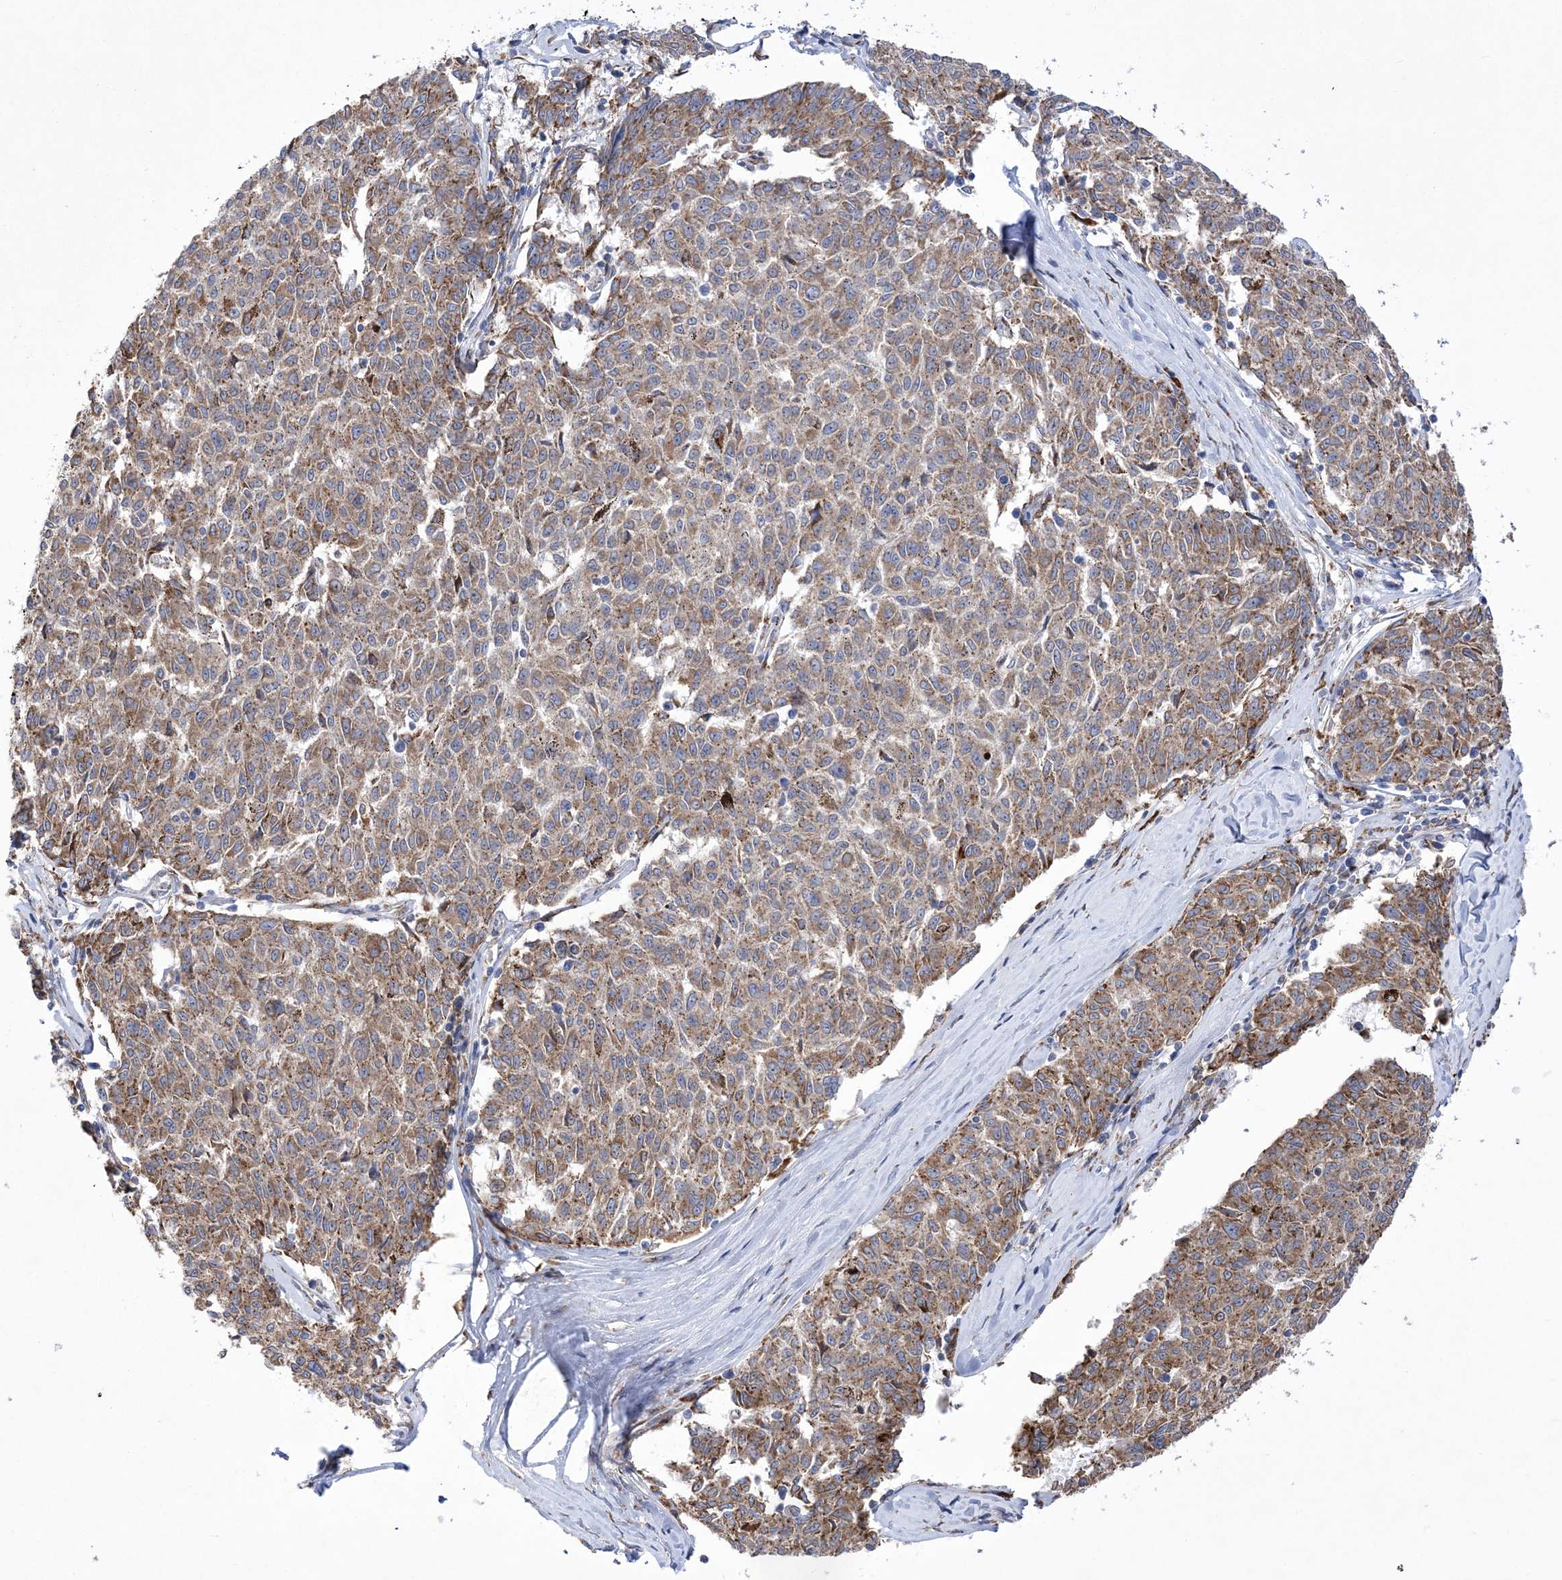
{"staining": {"intensity": "moderate", "quantity": ">75%", "location": "cytoplasmic/membranous"}, "tissue": "melanoma", "cell_type": "Tumor cells", "image_type": "cancer", "snomed": [{"axis": "morphology", "description": "Malignant melanoma, NOS"}, {"axis": "topography", "description": "Skin"}], "caption": "High-power microscopy captured an immunohistochemistry micrograph of malignant melanoma, revealing moderate cytoplasmic/membranous positivity in approximately >75% of tumor cells.", "gene": "MED31", "patient": {"sex": "female", "age": 72}}